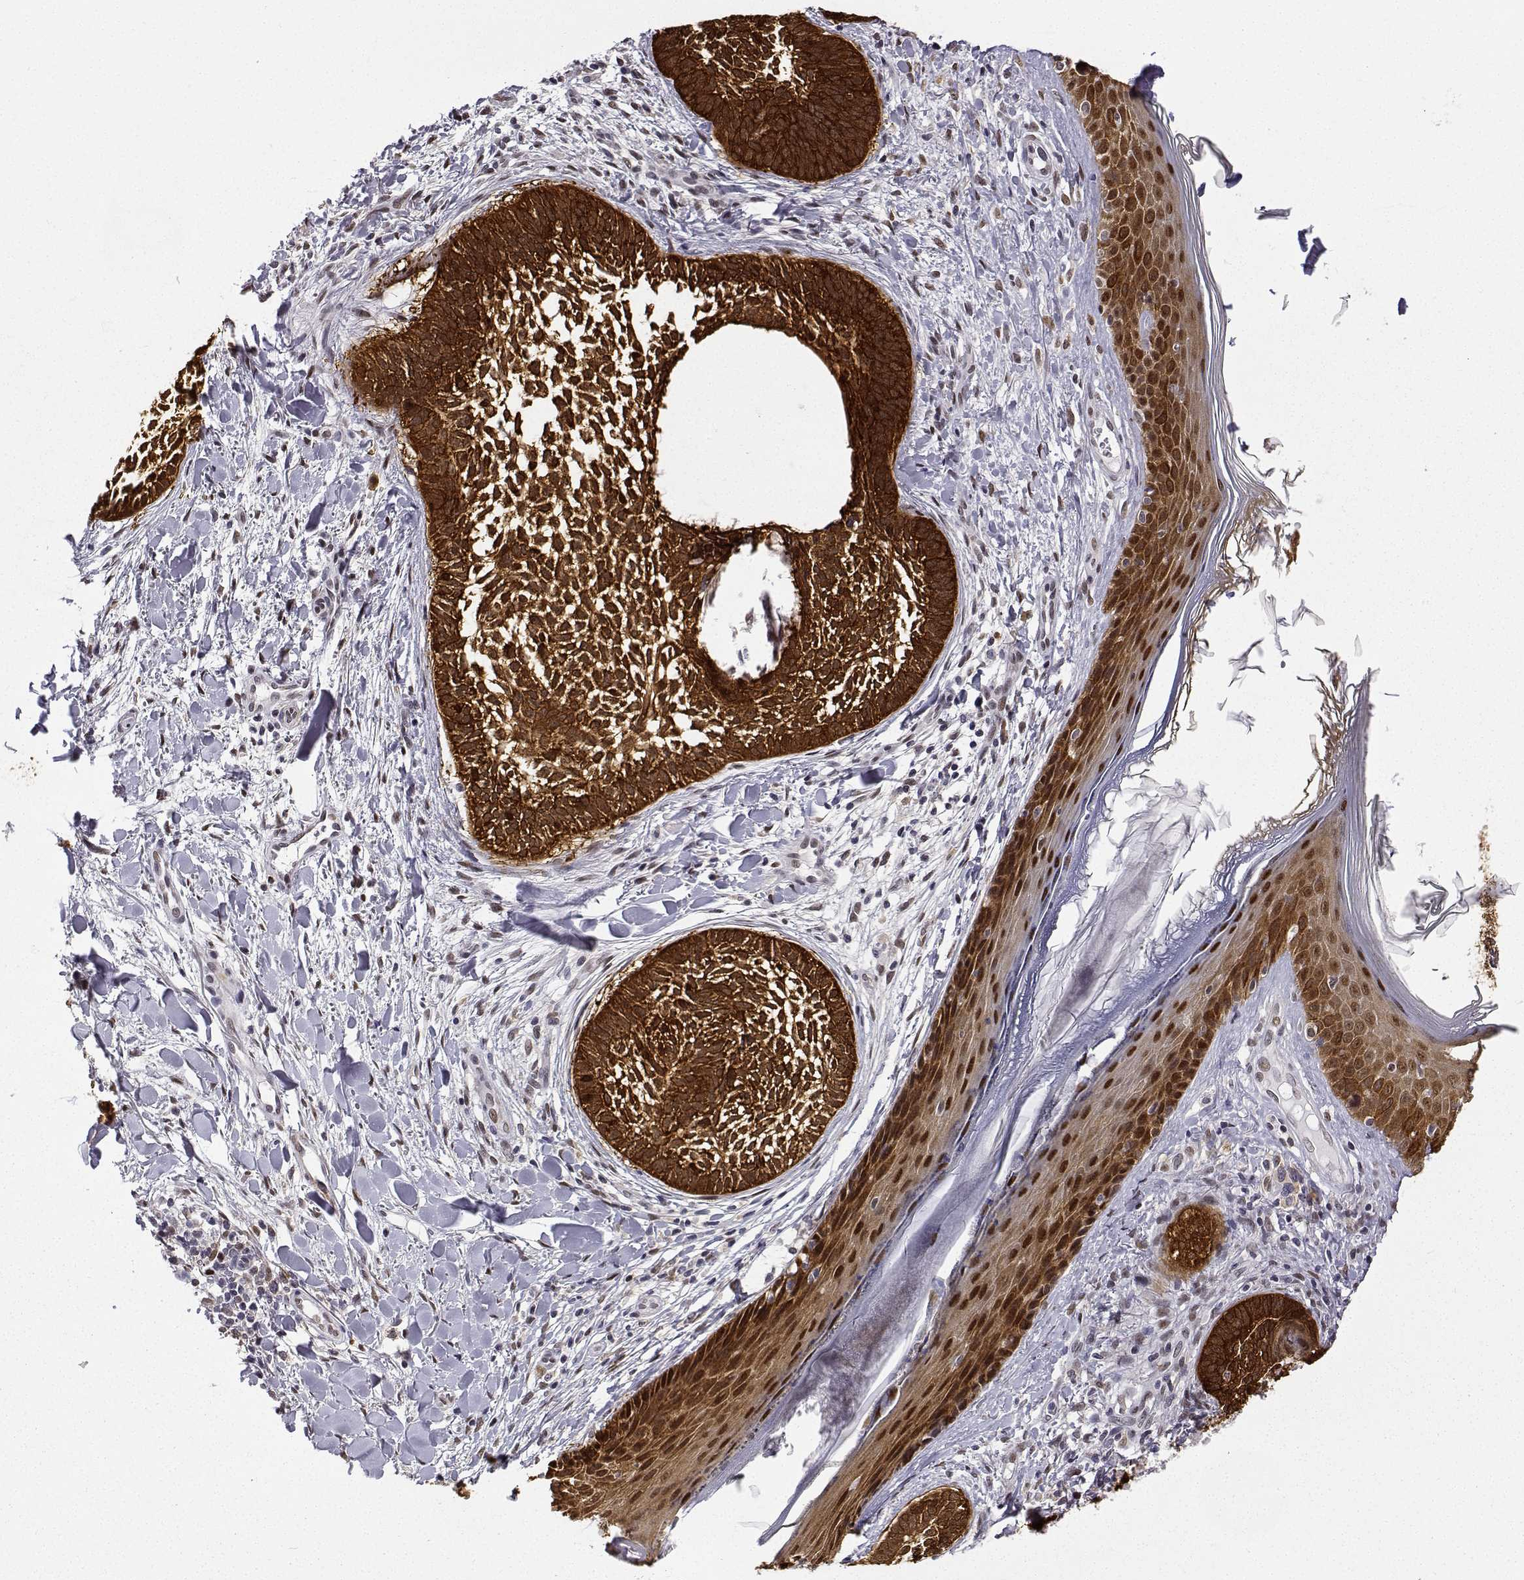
{"staining": {"intensity": "strong", "quantity": ">75%", "location": "cytoplasmic/membranous,nuclear"}, "tissue": "skin cancer", "cell_type": "Tumor cells", "image_type": "cancer", "snomed": [{"axis": "morphology", "description": "Normal tissue, NOS"}, {"axis": "morphology", "description": "Basal cell carcinoma"}, {"axis": "topography", "description": "Skin"}], "caption": "About >75% of tumor cells in skin cancer show strong cytoplasmic/membranous and nuclear protein staining as visualized by brown immunohistochemical staining.", "gene": "PHGDH", "patient": {"sex": "male", "age": 46}}